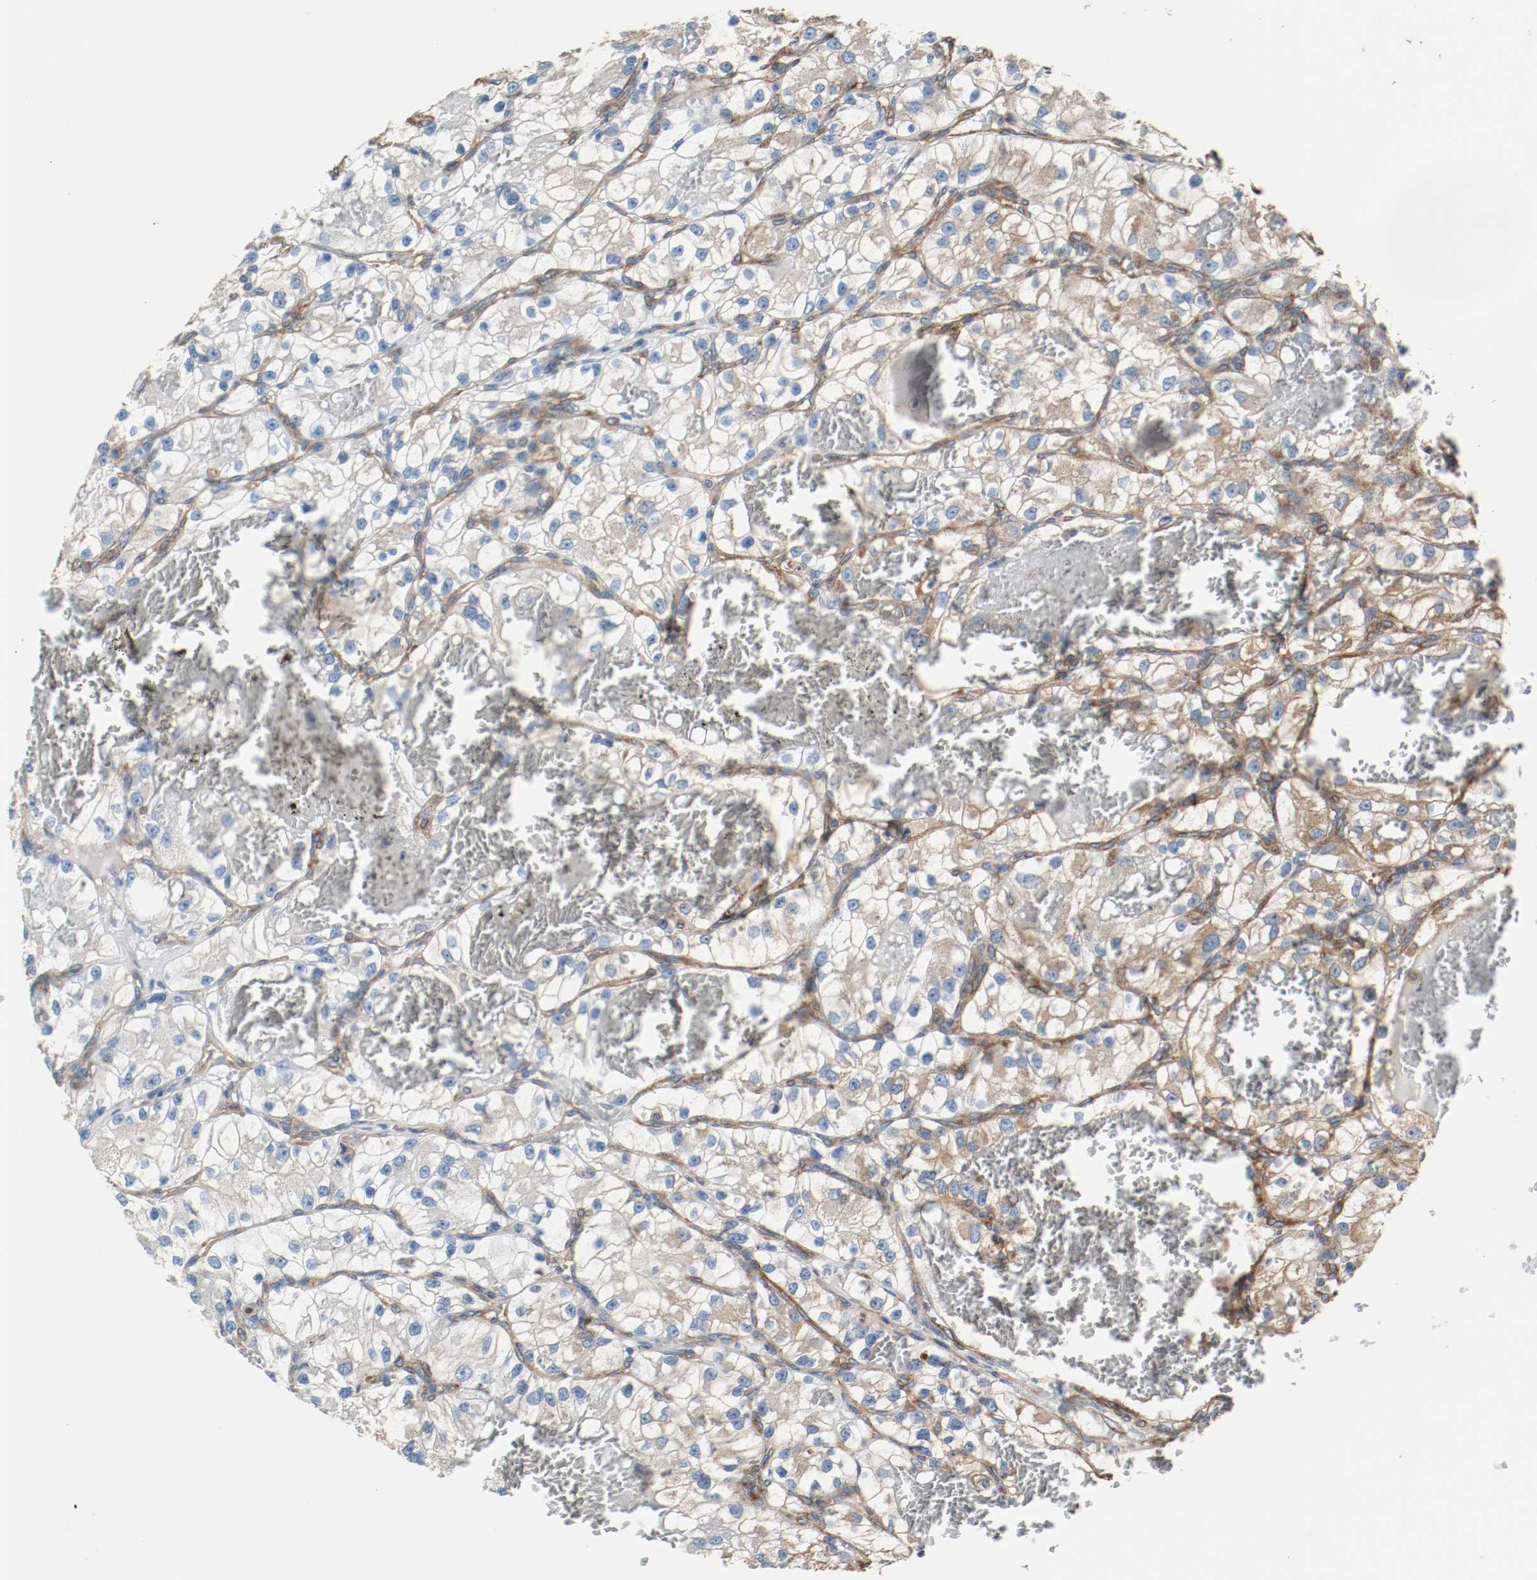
{"staining": {"intensity": "moderate", "quantity": "25%-75%", "location": "cytoplasmic/membranous"}, "tissue": "renal cancer", "cell_type": "Tumor cells", "image_type": "cancer", "snomed": [{"axis": "morphology", "description": "Adenocarcinoma, NOS"}, {"axis": "topography", "description": "Kidney"}], "caption": "Renal adenocarcinoma was stained to show a protein in brown. There is medium levels of moderate cytoplasmic/membranous staining in about 25%-75% of tumor cells.", "gene": "TUBA3D", "patient": {"sex": "female", "age": 57}}